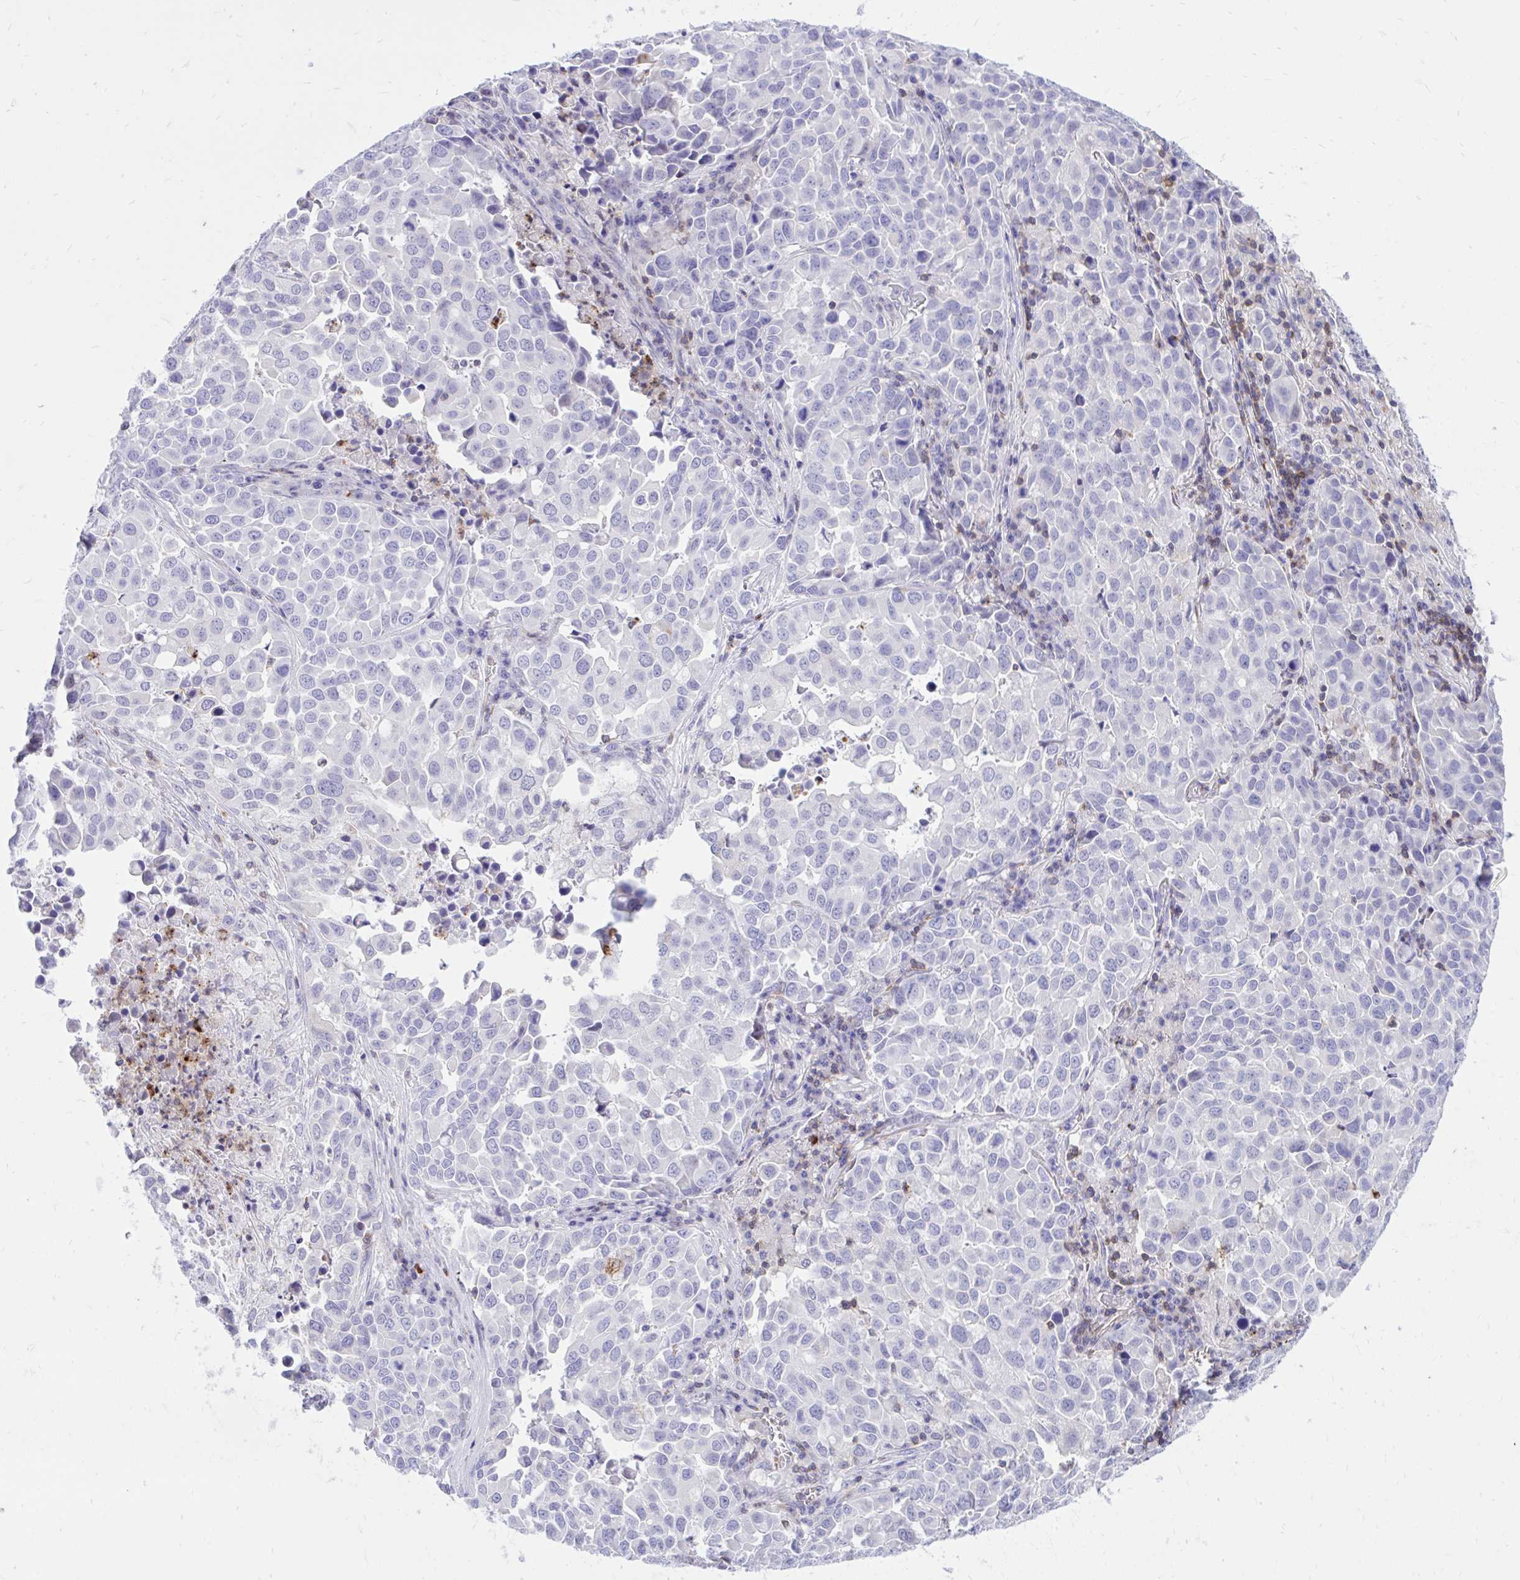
{"staining": {"intensity": "negative", "quantity": "none", "location": "none"}, "tissue": "lung cancer", "cell_type": "Tumor cells", "image_type": "cancer", "snomed": [{"axis": "morphology", "description": "Adenocarcinoma, NOS"}, {"axis": "morphology", "description": "Adenocarcinoma, metastatic, NOS"}, {"axis": "topography", "description": "Lymph node"}, {"axis": "topography", "description": "Lung"}], "caption": "This is an immunohistochemistry micrograph of adenocarcinoma (lung). There is no expression in tumor cells.", "gene": "CXCL8", "patient": {"sex": "female", "age": 65}}